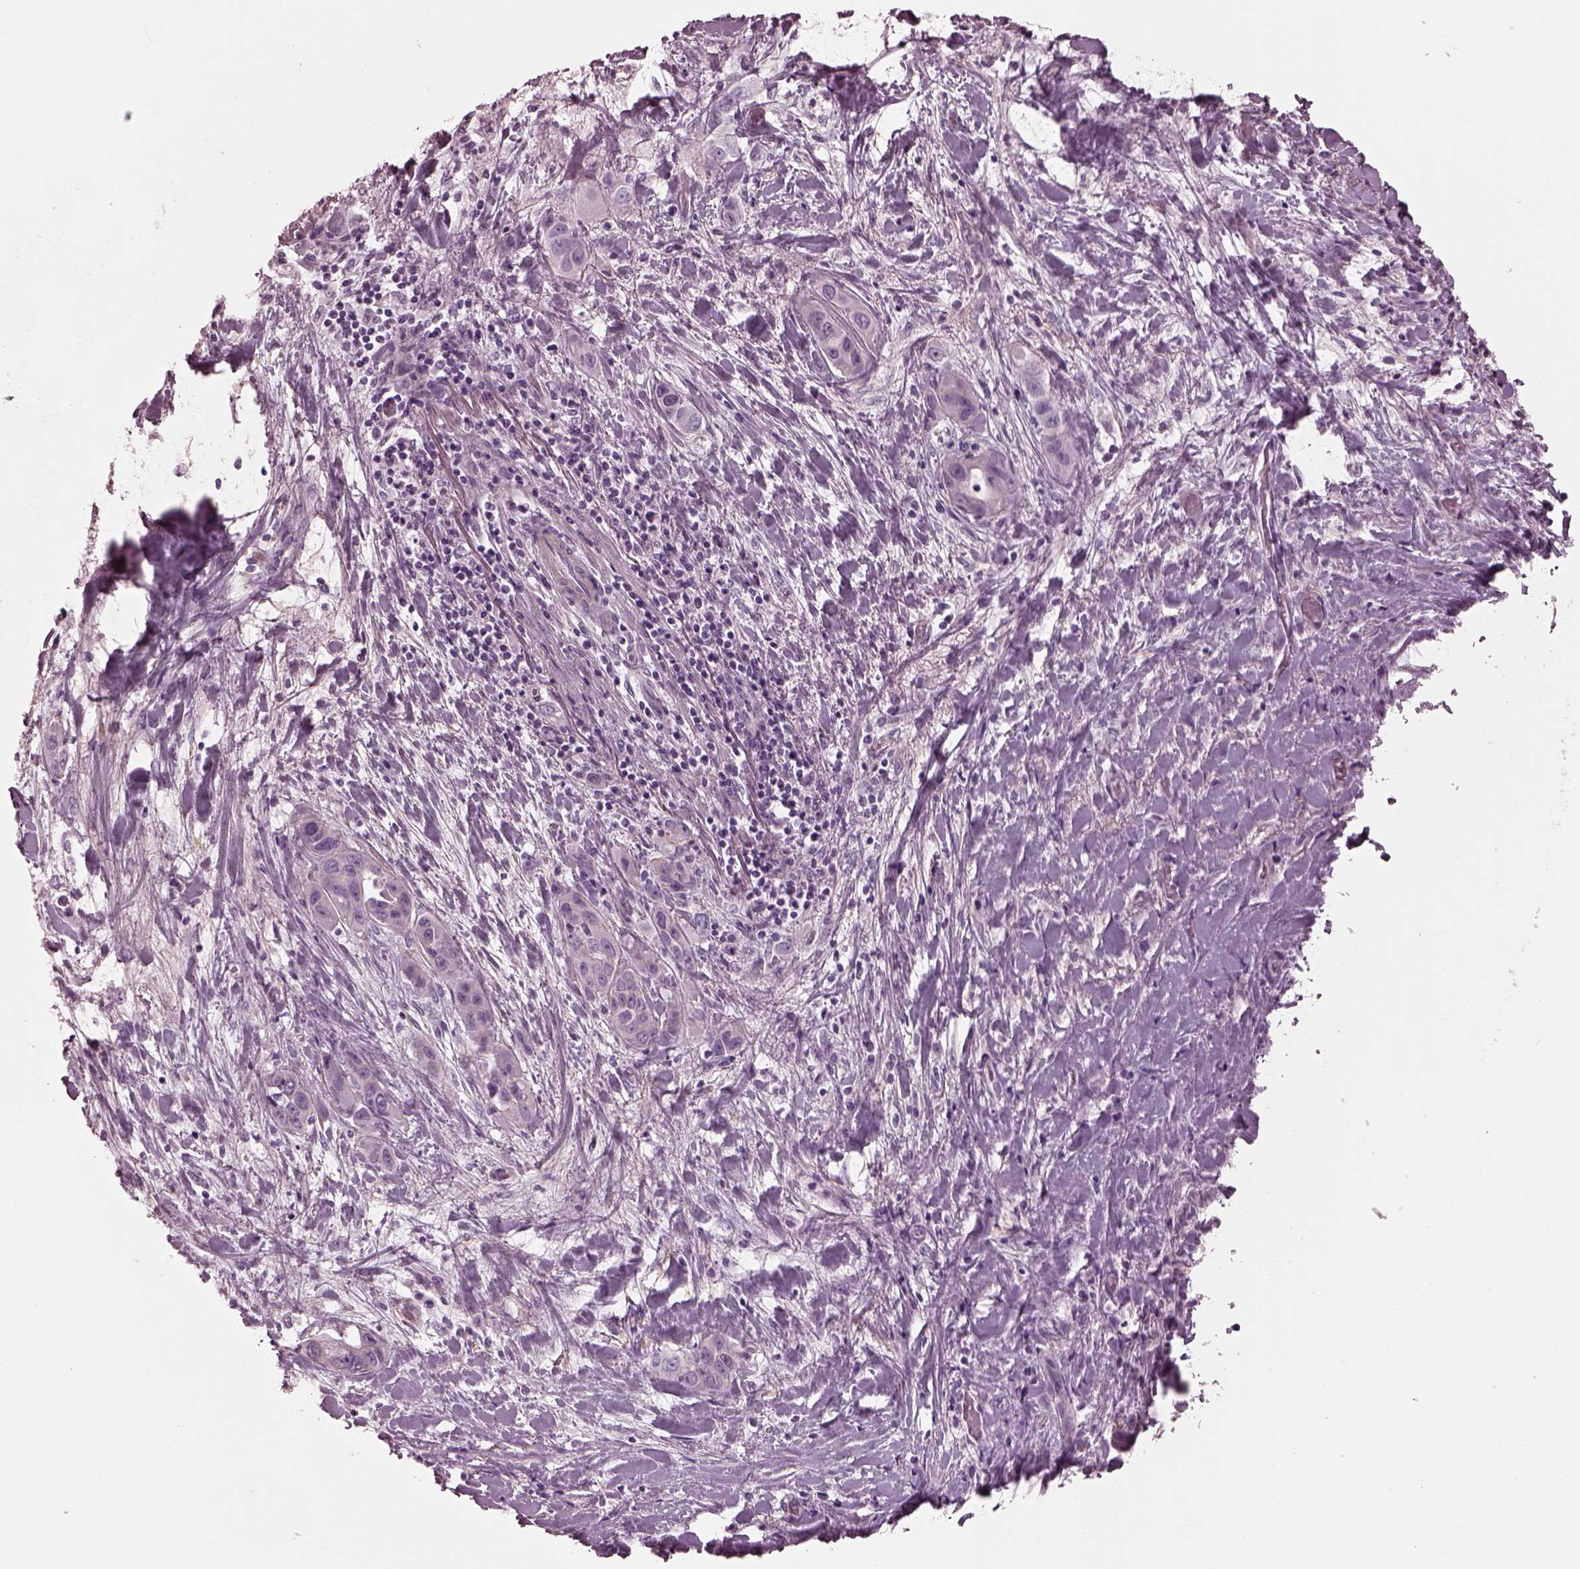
{"staining": {"intensity": "negative", "quantity": "none", "location": "none"}, "tissue": "liver cancer", "cell_type": "Tumor cells", "image_type": "cancer", "snomed": [{"axis": "morphology", "description": "Cholangiocarcinoma"}, {"axis": "topography", "description": "Liver"}], "caption": "High magnification brightfield microscopy of liver cholangiocarcinoma stained with DAB (brown) and counterstained with hematoxylin (blue): tumor cells show no significant positivity.", "gene": "BFSP1", "patient": {"sex": "female", "age": 52}}